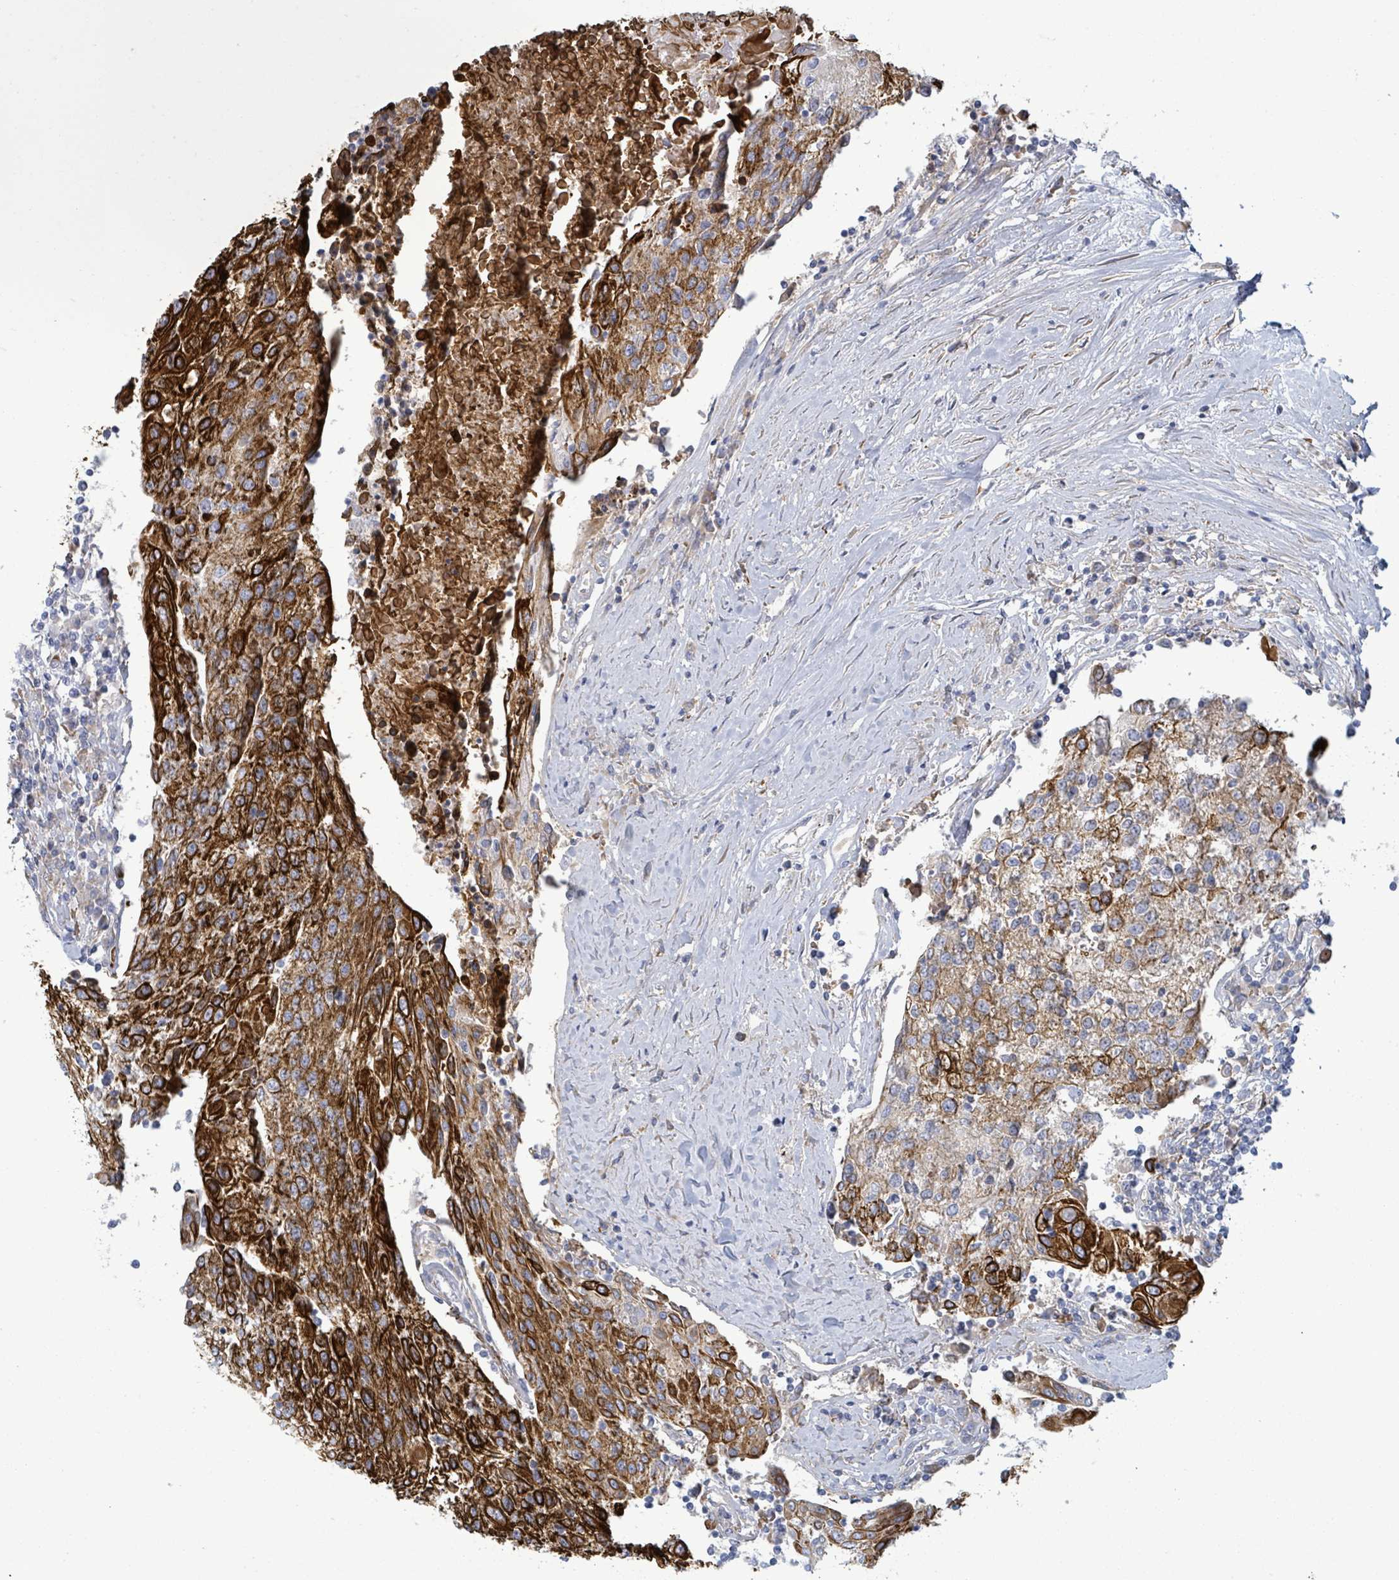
{"staining": {"intensity": "strong", "quantity": "25%-75%", "location": "cytoplasmic/membranous"}, "tissue": "urothelial cancer", "cell_type": "Tumor cells", "image_type": "cancer", "snomed": [{"axis": "morphology", "description": "Urothelial carcinoma, High grade"}, {"axis": "topography", "description": "Urinary bladder"}], "caption": "Protein staining demonstrates strong cytoplasmic/membranous expression in about 25%-75% of tumor cells in urothelial cancer.", "gene": "COL13A1", "patient": {"sex": "female", "age": 85}}